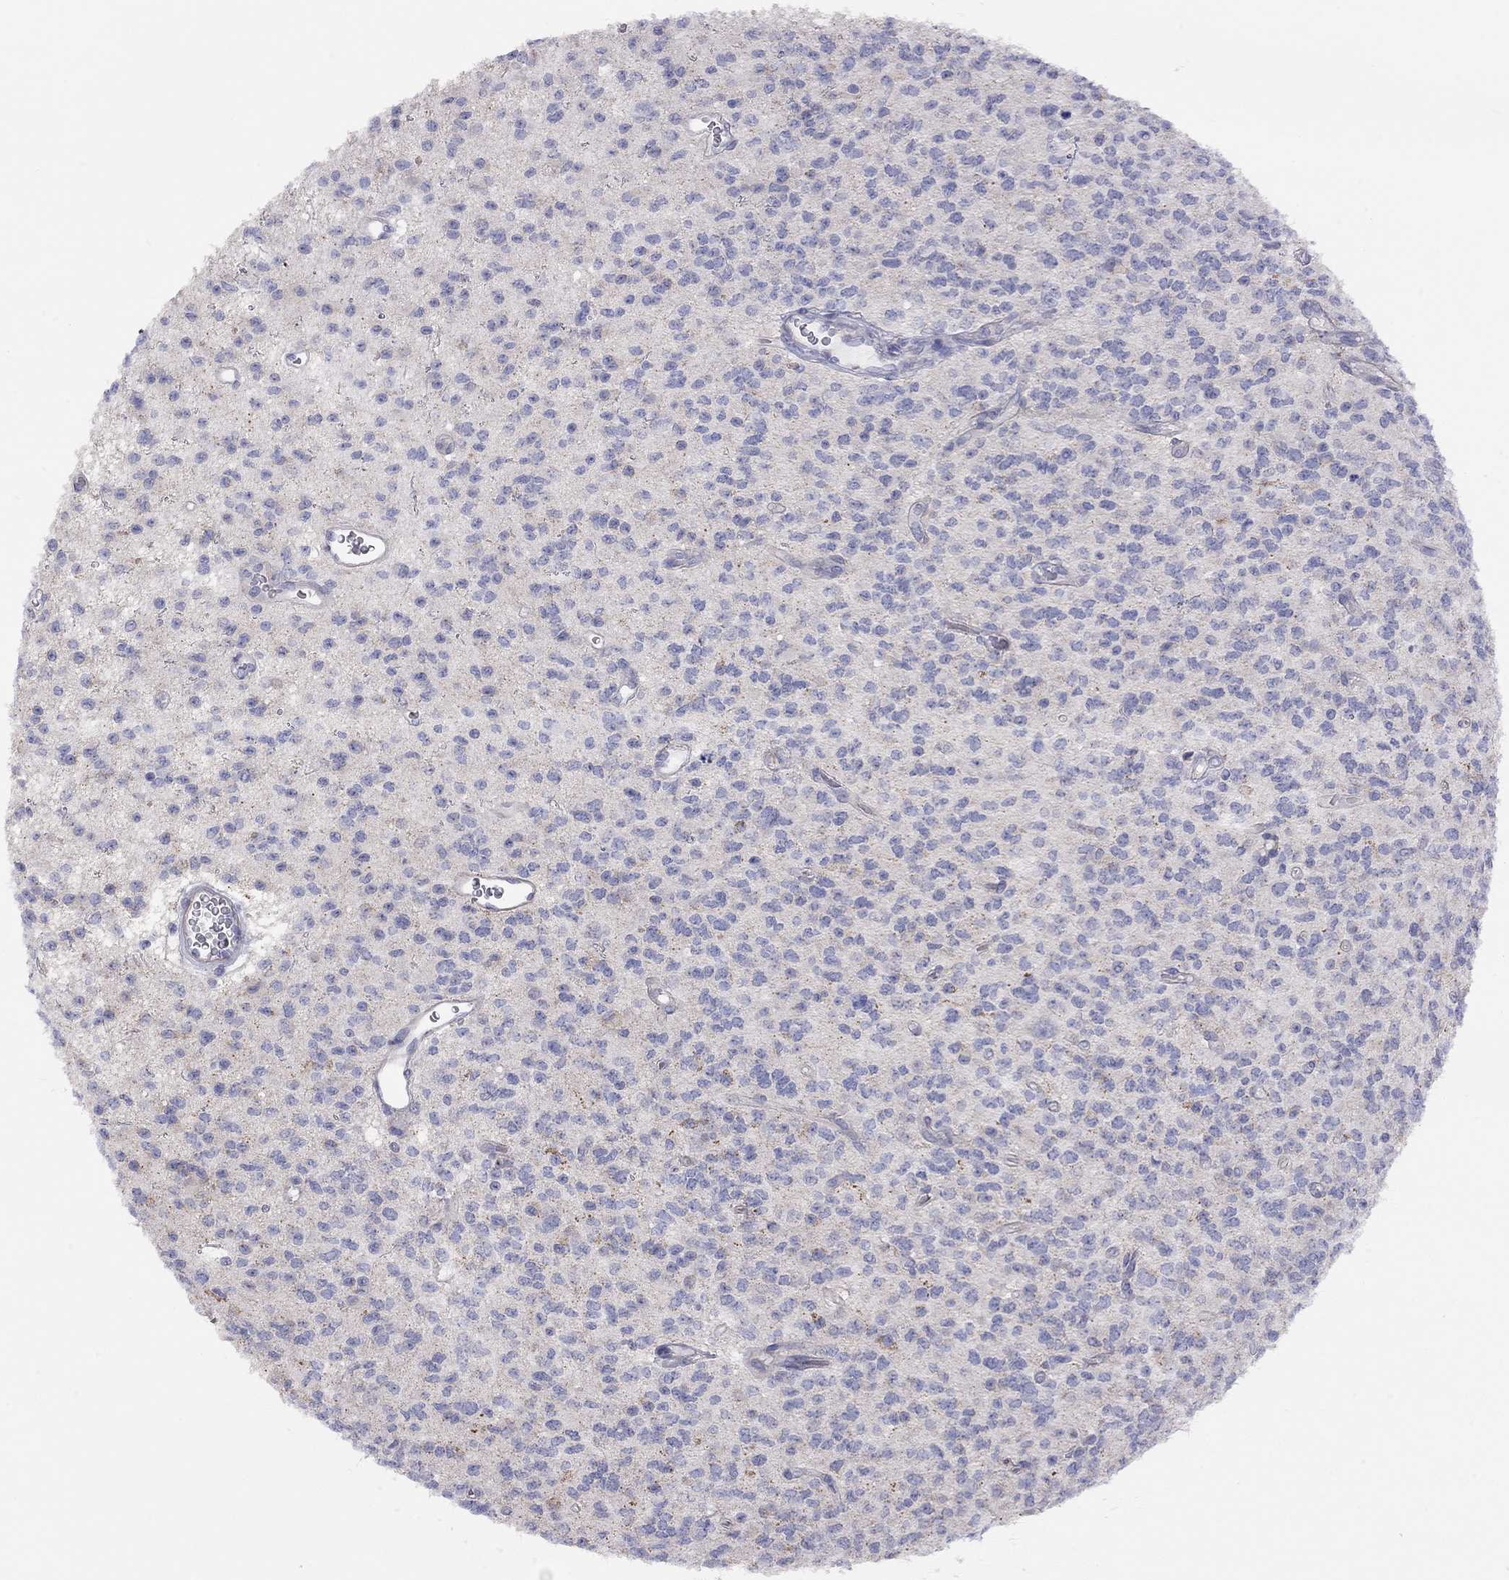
{"staining": {"intensity": "negative", "quantity": "none", "location": "none"}, "tissue": "glioma", "cell_type": "Tumor cells", "image_type": "cancer", "snomed": [{"axis": "morphology", "description": "Glioma, malignant, Low grade"}, {"axis": "topography", "description": "Brain"}], "caption": "High power microscopy image of an IHC photomicrograph of malignant low-grade glioma, revealing no significant positivity in tumor cells. The staining was performed using DAB (3,3'-diaminobenzidine) to visualize the protein expression in brown, while the nuclei were stained in blue with hematoxylin (Magnification: 20x).", "gene": "ADCYAP1", "patient": {"sex": "female", "age": 45}}